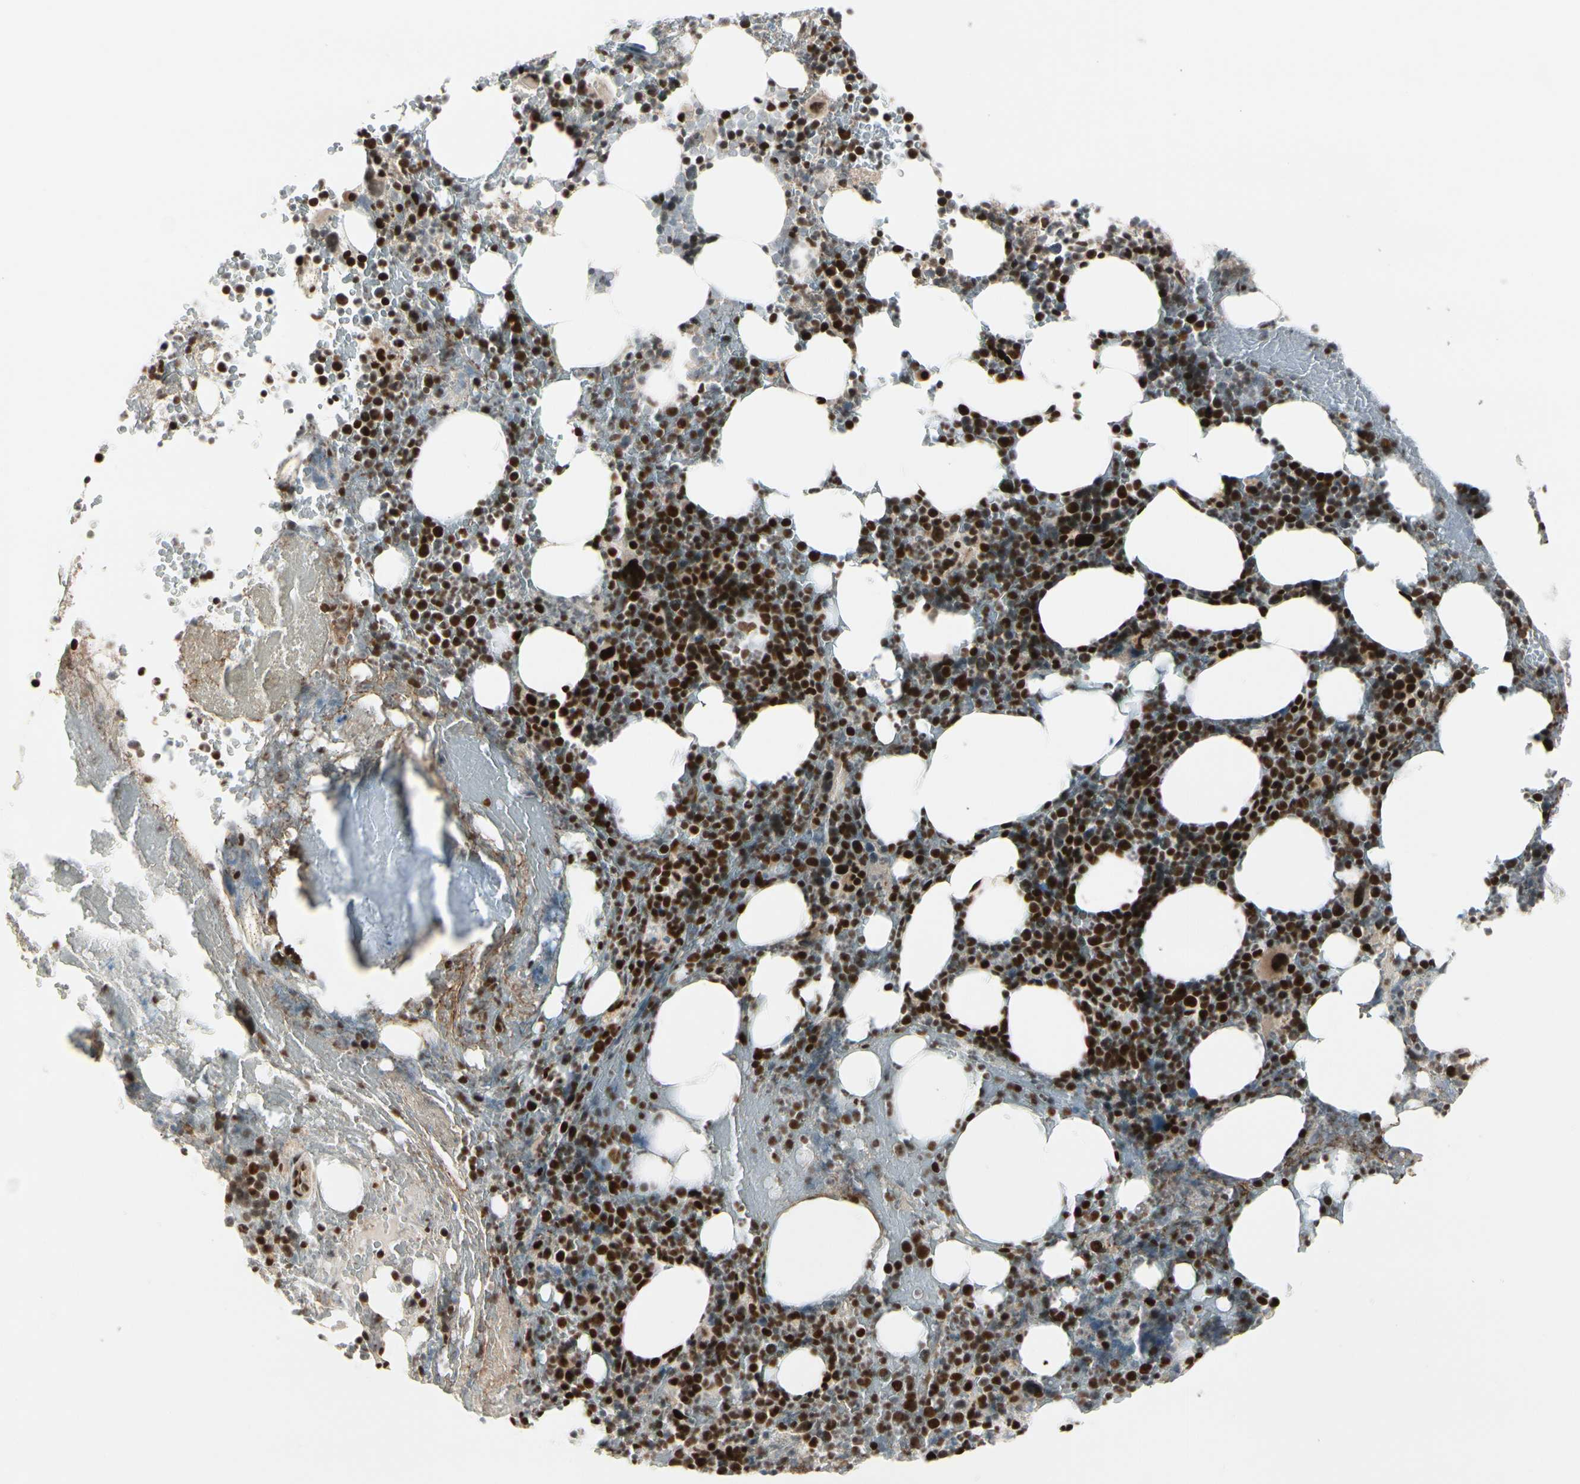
{"staining": {"intensity": "strong", "quantity": ">75%", "location": "nuclear"}, "tissue": "bone marrow", "cell_type": "Hematopoietic cells", "image_type": "normal", "snomed": [{"axis": "morphology", "description": "Normal tissue, NOS"}, {"axis": "topography", "description": "Bone marrow"}], "caption": "Protein staining of benign bone marrow demonstrates strong nuclear positivity in approximately >75% of hematopoietic cells. The staining is performed using DAB (3,3'-diaminobenzidine) brown chromogen to label protein expression. The nuclei are counter-stained blue using hematoxylin.", "gene": "CHAMP1", "patient": {"sex": "female", "age": 66}}